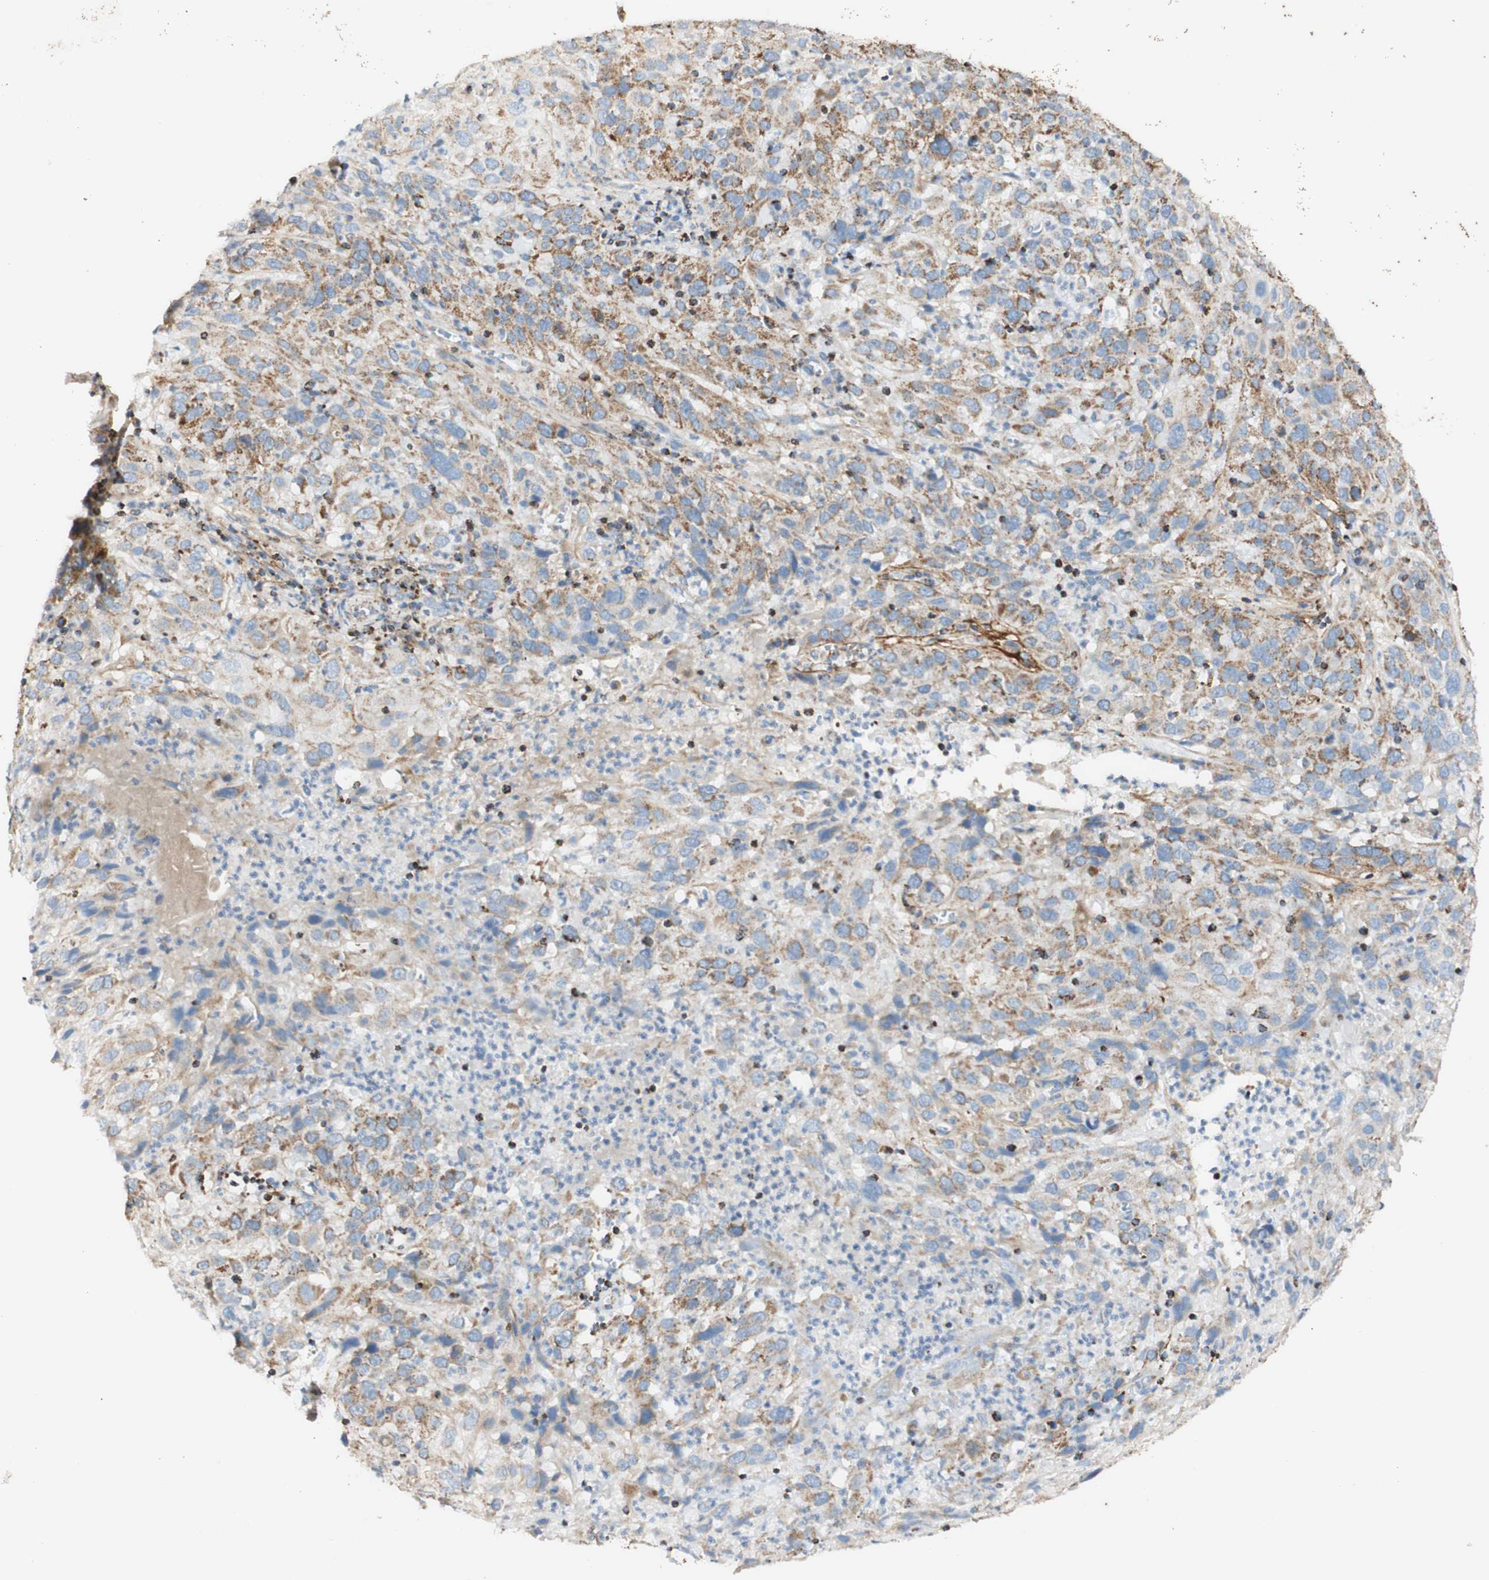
{"staining": {"intensity": "weak", "quantity": ">75%", "location": "cytoplasmic/membranous"}, "tissue": "cervical cancer", "cell_type": "Tumor cells", "image_type": "cancer", "snomed": [{"axis": "morphology", "description": "Squamous cell carcinoma, NOS"}, {"axis": "topography", "description": "Cervix"}], "caption": "Immunohistochemistry (IHC) micrograph of neoplastic tissue: cervical cancer stained using immunohistochemistry (IHC) demonstrates low levels of weak protein expression localized specifically in the cytoplasmic/membranous of tumor cells, appearing as a cytoplasmic/membranous brown color.", "gene": "OXCT1", "patient": {"sex": "female", "age": 32}}